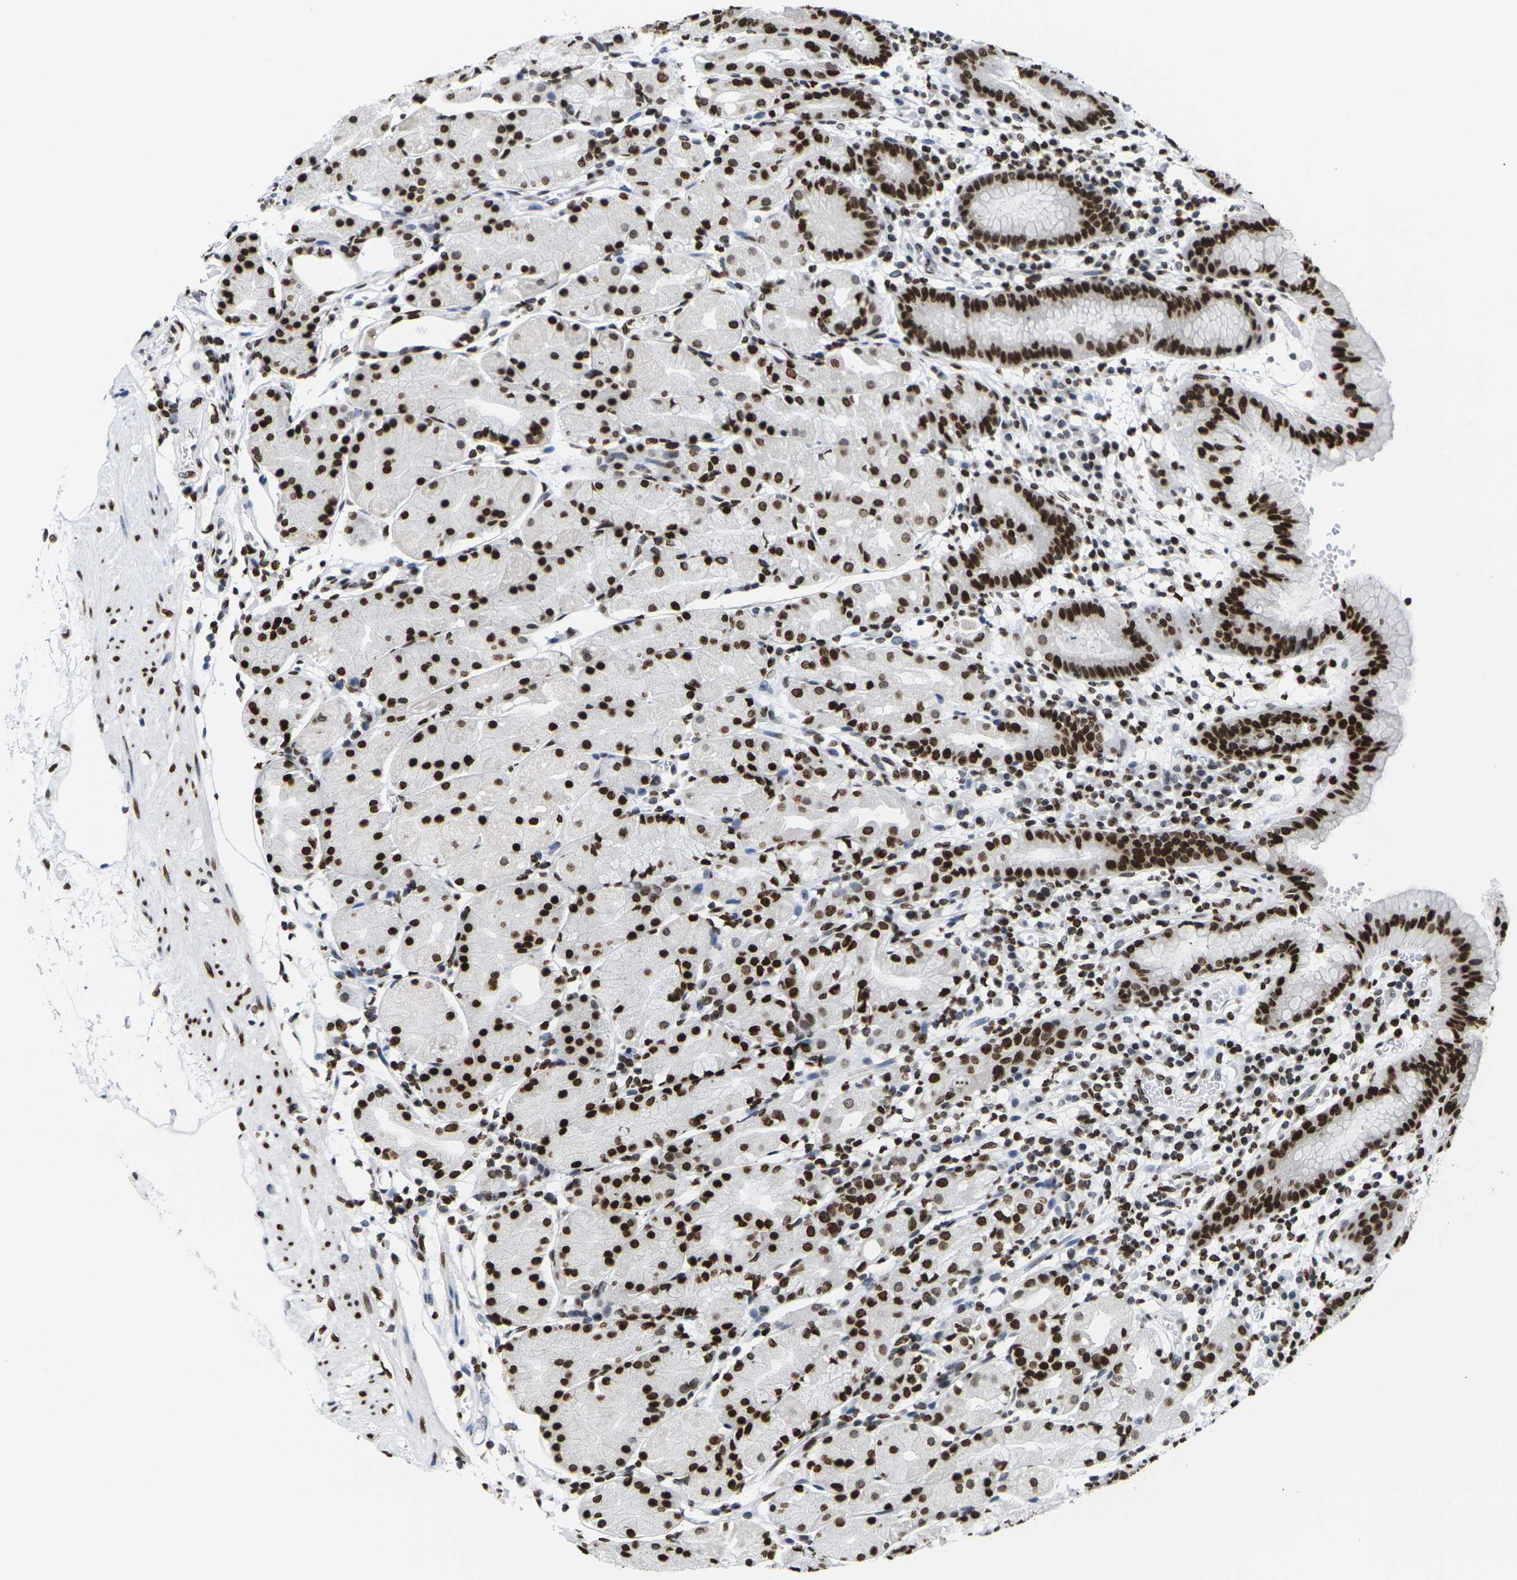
{"staining": {"intensity": "strong", "quantity": ">75%", "location": "nuclear"}, "tissue": "stomach", "cell_type": "Glandular cells", "image_type": "normal", "snomed": [{"axis": "morphology", "description": "Normal tissue, NOS"}, {"axis": "topography", "description": "Stomach"}, {"axis": "topography", "description": "Stomach, lower"}], "caption": "Glandular cells demonstrate high levels of strong nuclear expression in approximately >75% of cells in unremarkable stomach. The protein of interest is stained brown, and the nuclei are stained in blue (DAB IHC with brightfield microscopy, high magnification).", "gene": "H2AC21", "patient": {"sex": "female", "age": 75}}